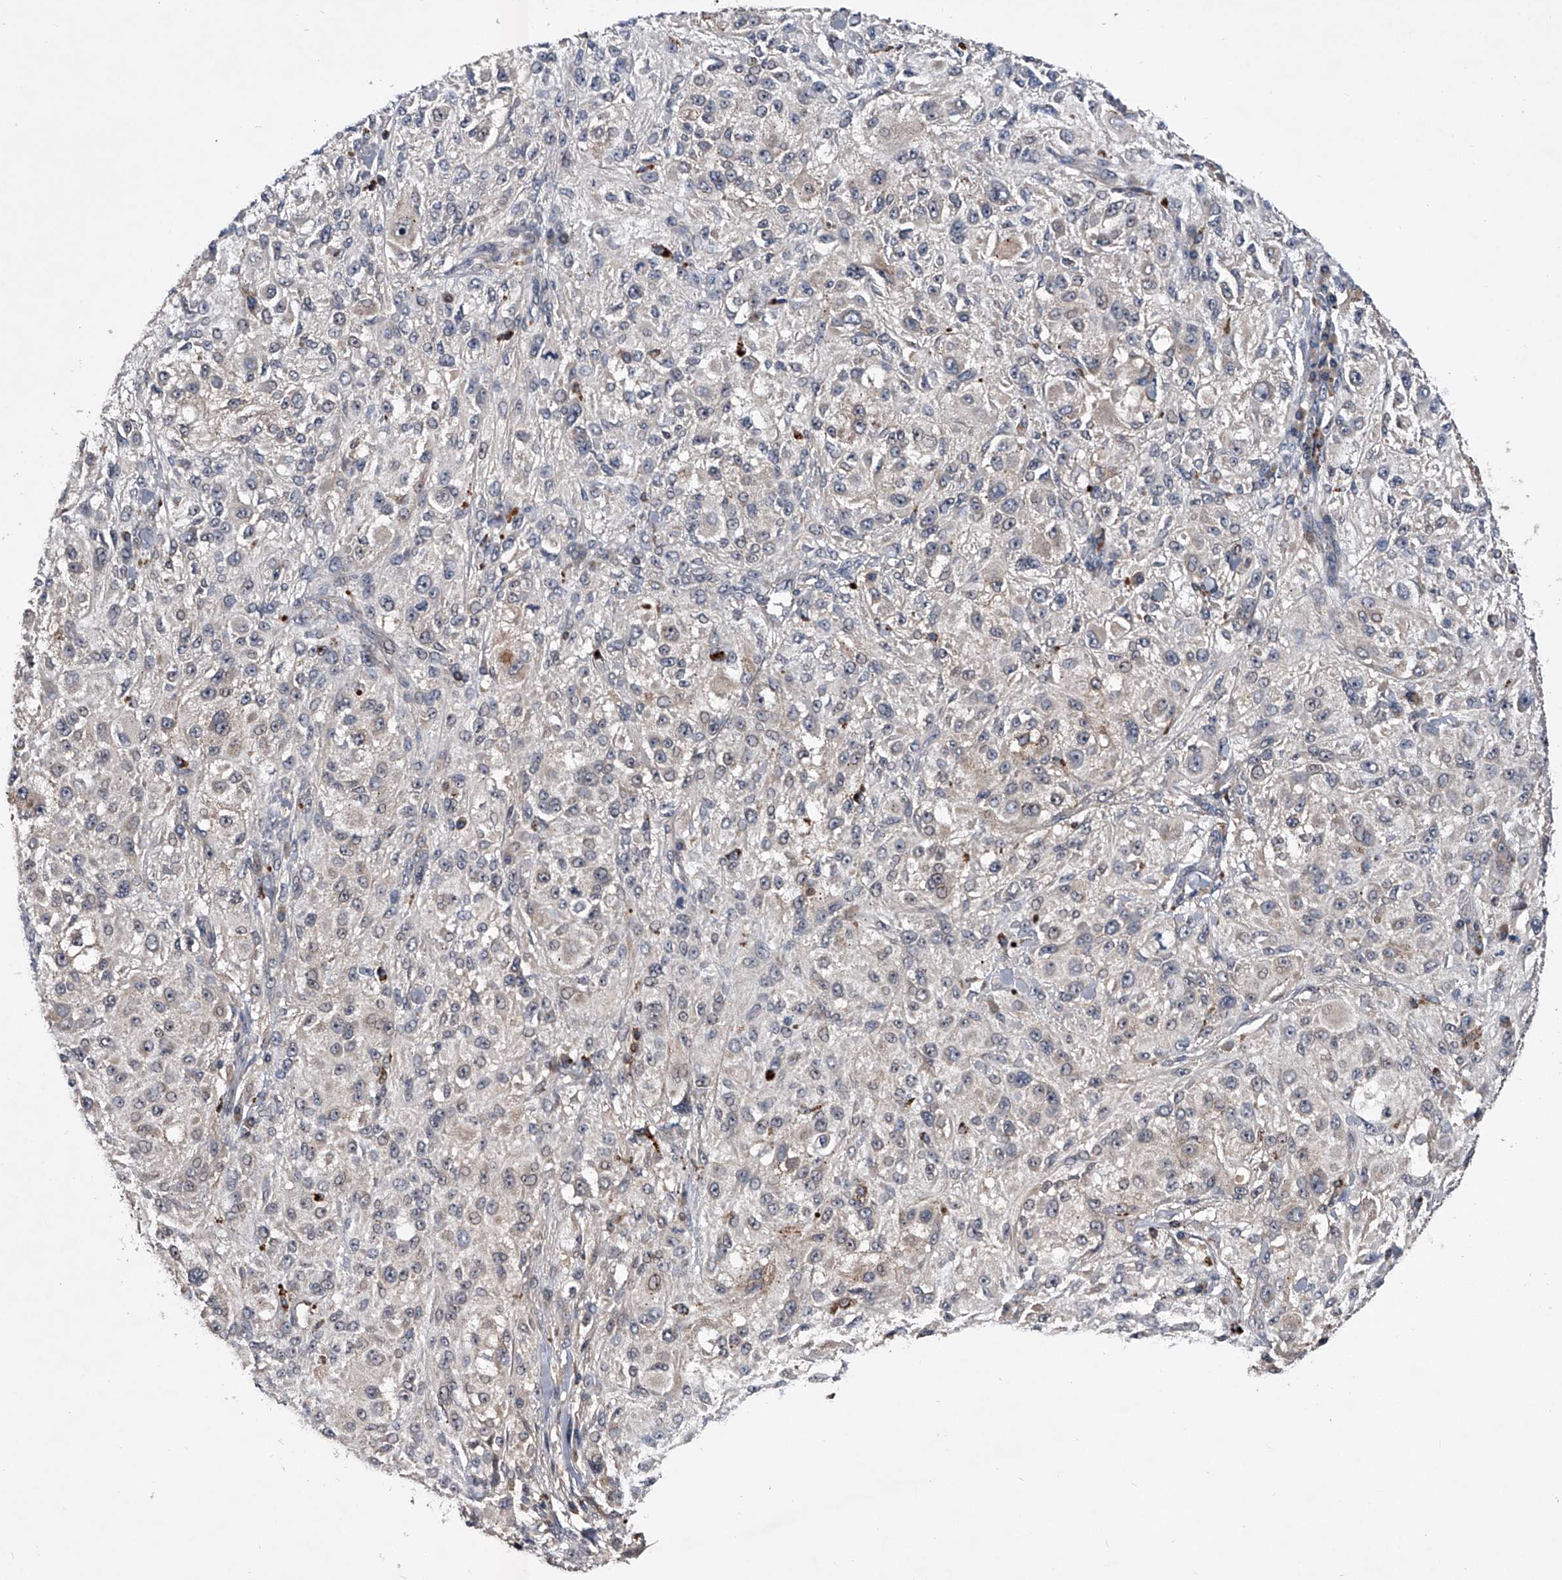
{"staining": {"intensity": "negative", "quantity": "none", "location": "none"}, "tissue": "melanoma", "cell_type": "Tumor cells", "image_type": "cancer", "snomed": [{"axis": "morphology", "description": "Necrosis, NOS"}, {"axis": "morphology", "description": "Malignant melanoma, NOS"}, {"axis": "topography", "description": "Skin"}], "caption": "The photomicrograph shows no significant expression in tumor cells of malignant melanoma. The staining is performed using DAB (3,3'-diaminobenzidine) brown chromogen with nuclei counter-stained in using hematoxylin.", "gene": "ZNF30", "patient": {"sex": "female", "age": 87}}